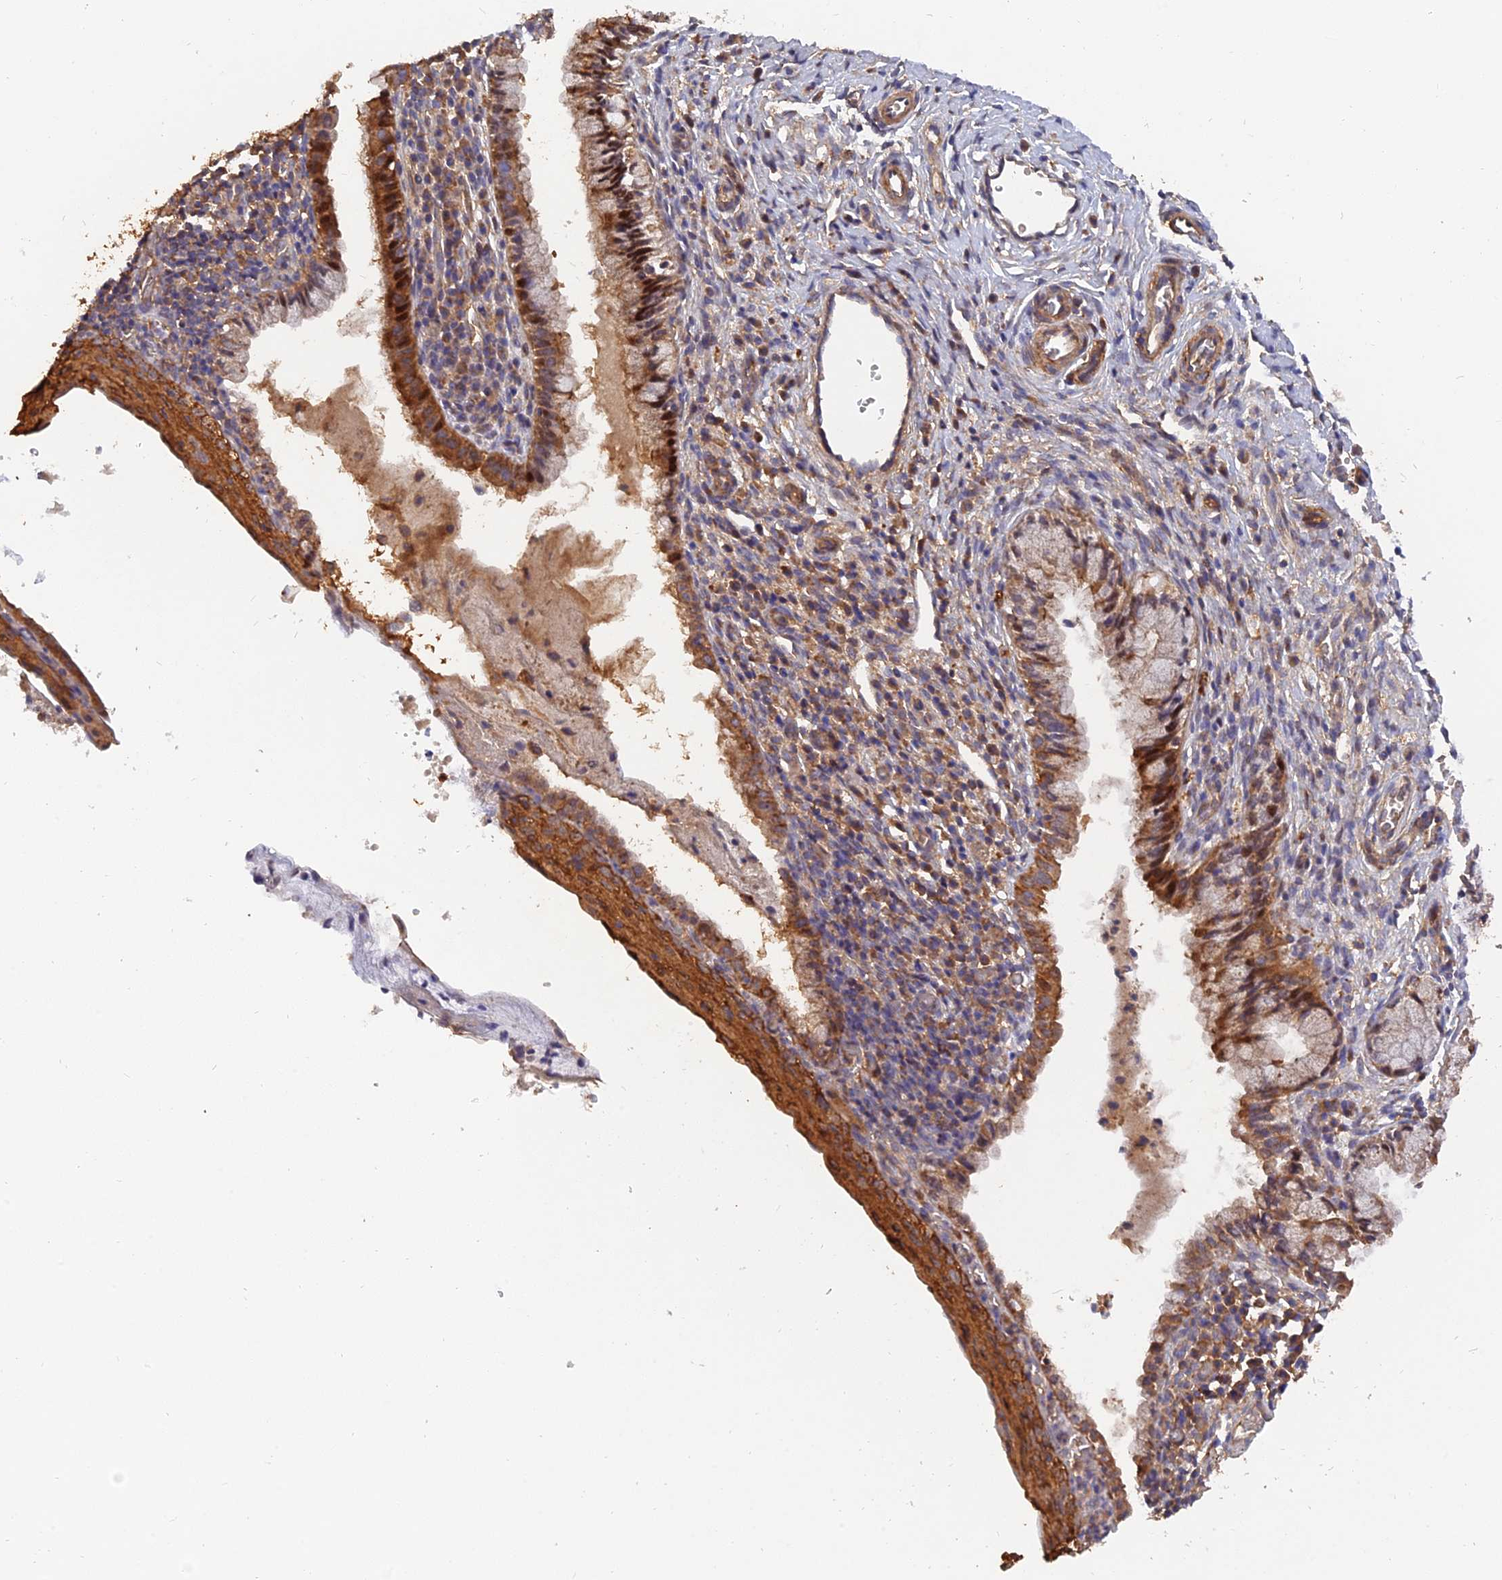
{"staining": {"intensity": "strong", "quantity": "25%-75%", "location": "cytoplasmic/membranous,nuclear"}, "tissue": "cervix", "cell_type": "Glandular cells", "image_type": "normal", "snomed": [{"axis": "morphology", "description": "Normal tissue, NOS"}, {"axis": "topography", "description": "Cervix"}], "caption": "Immunohistochemical staining of unremarkable human cervix demonstrates strong cytoplasmic/membranous,nuclear protein expression in approximately 25%-75% of glandular cells.", "gene": "SLC38A11", "patient": {"sex": "female", "age": 27}}